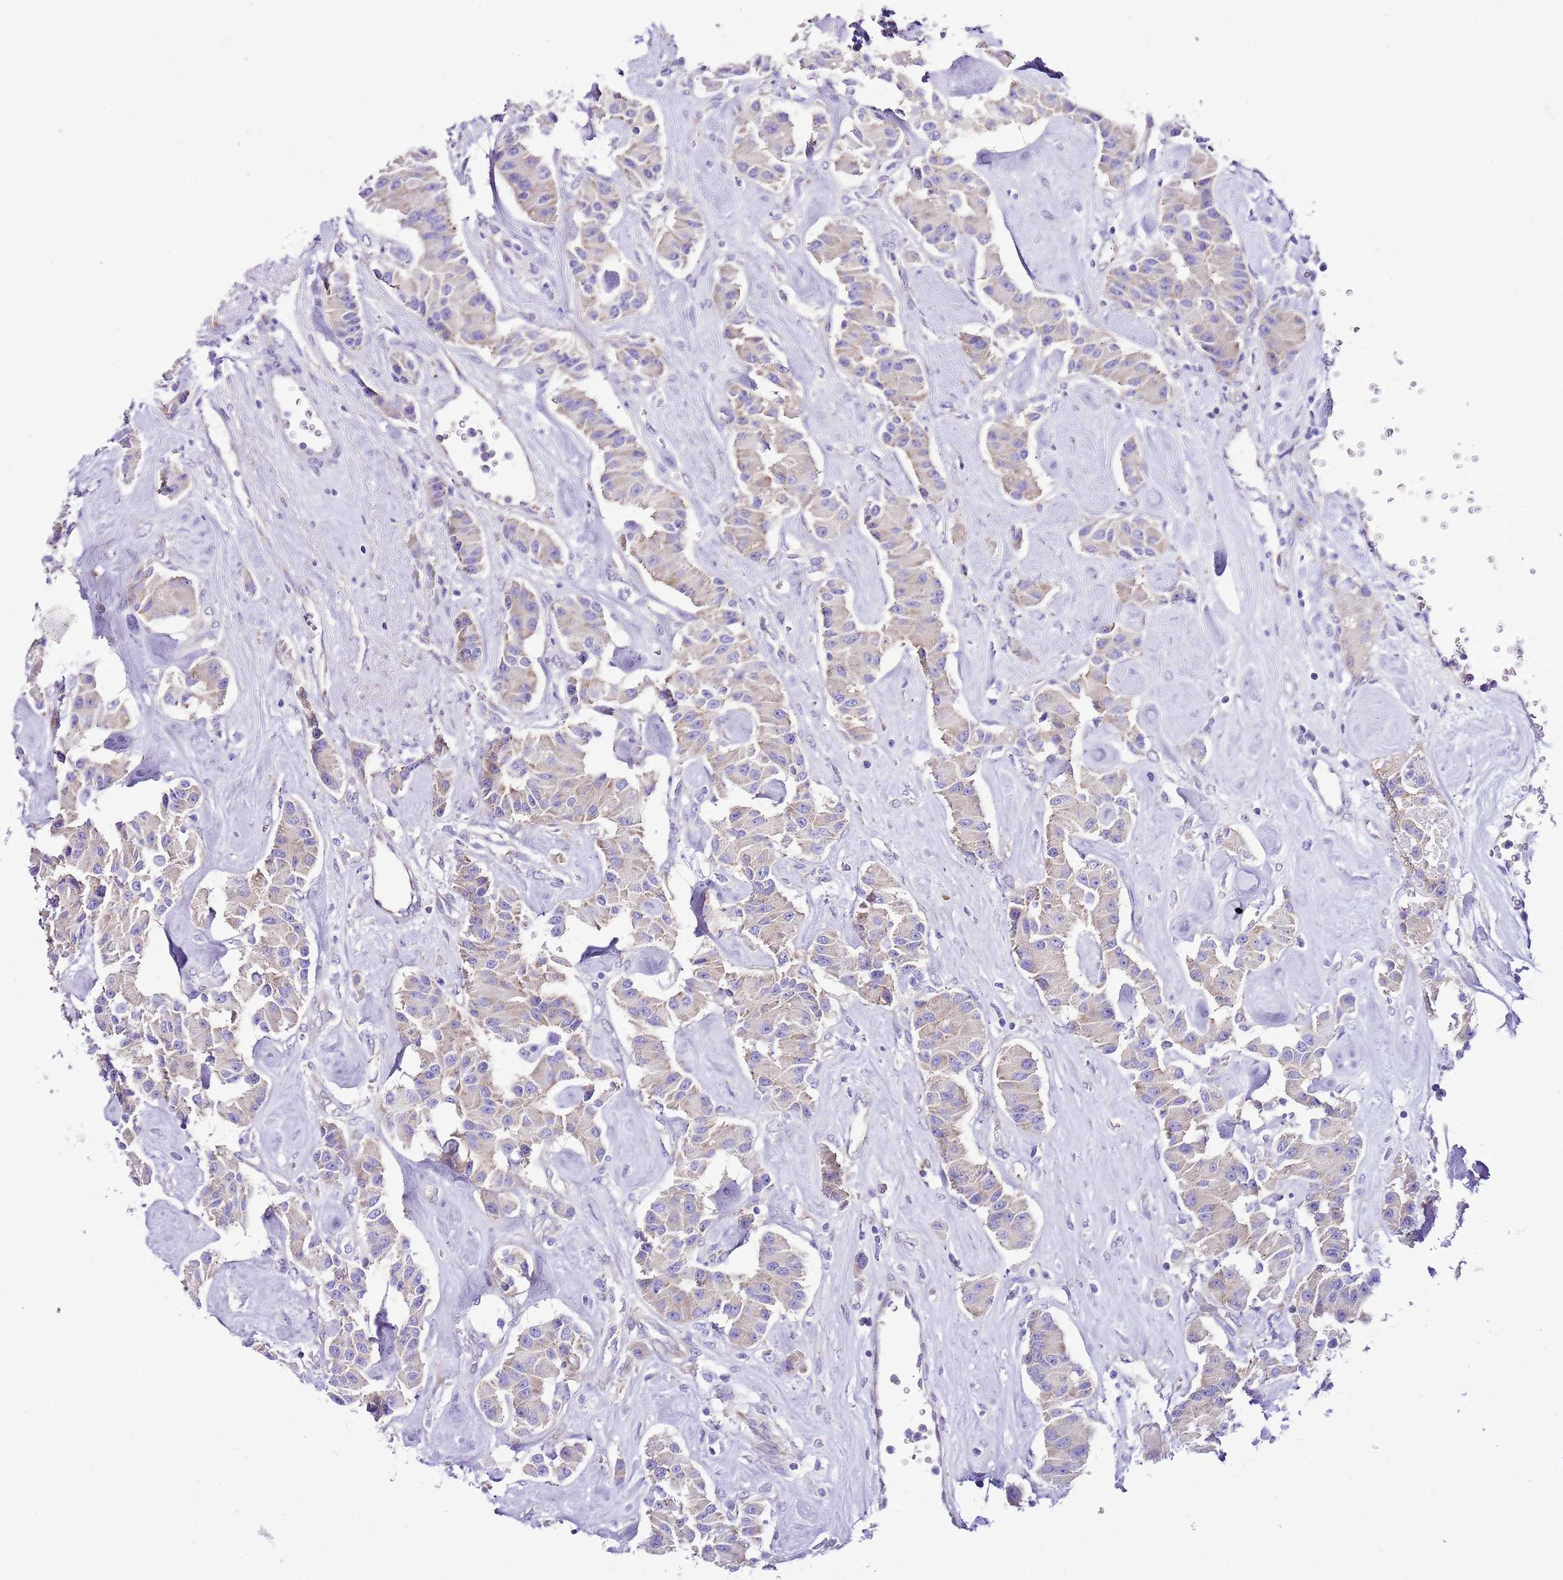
{"staining": {"intensity": "weak", "quantity": "<25%", "location": "cytoplasmic/membranous"}, "tissue": "carcinoid", "cell_type": "Tumor cells", "image_type": "cancer", "snomed": [{"axis": "morphology", "description": "Carcinoid, malignant, NOS"}, {"axis": "topography", "description": "Pancreas"}], "caption": "DAB (3,3'-diaminobenzidine) immunohistochemical staining of human carcinoid (malignant) shows no significant staining in tumor cells. (DAB immunohistochemistry visualized using brightfield microscopy, high magnification).", "gene": "RPS10", "patient": {"sex": "male", "age": 41}}